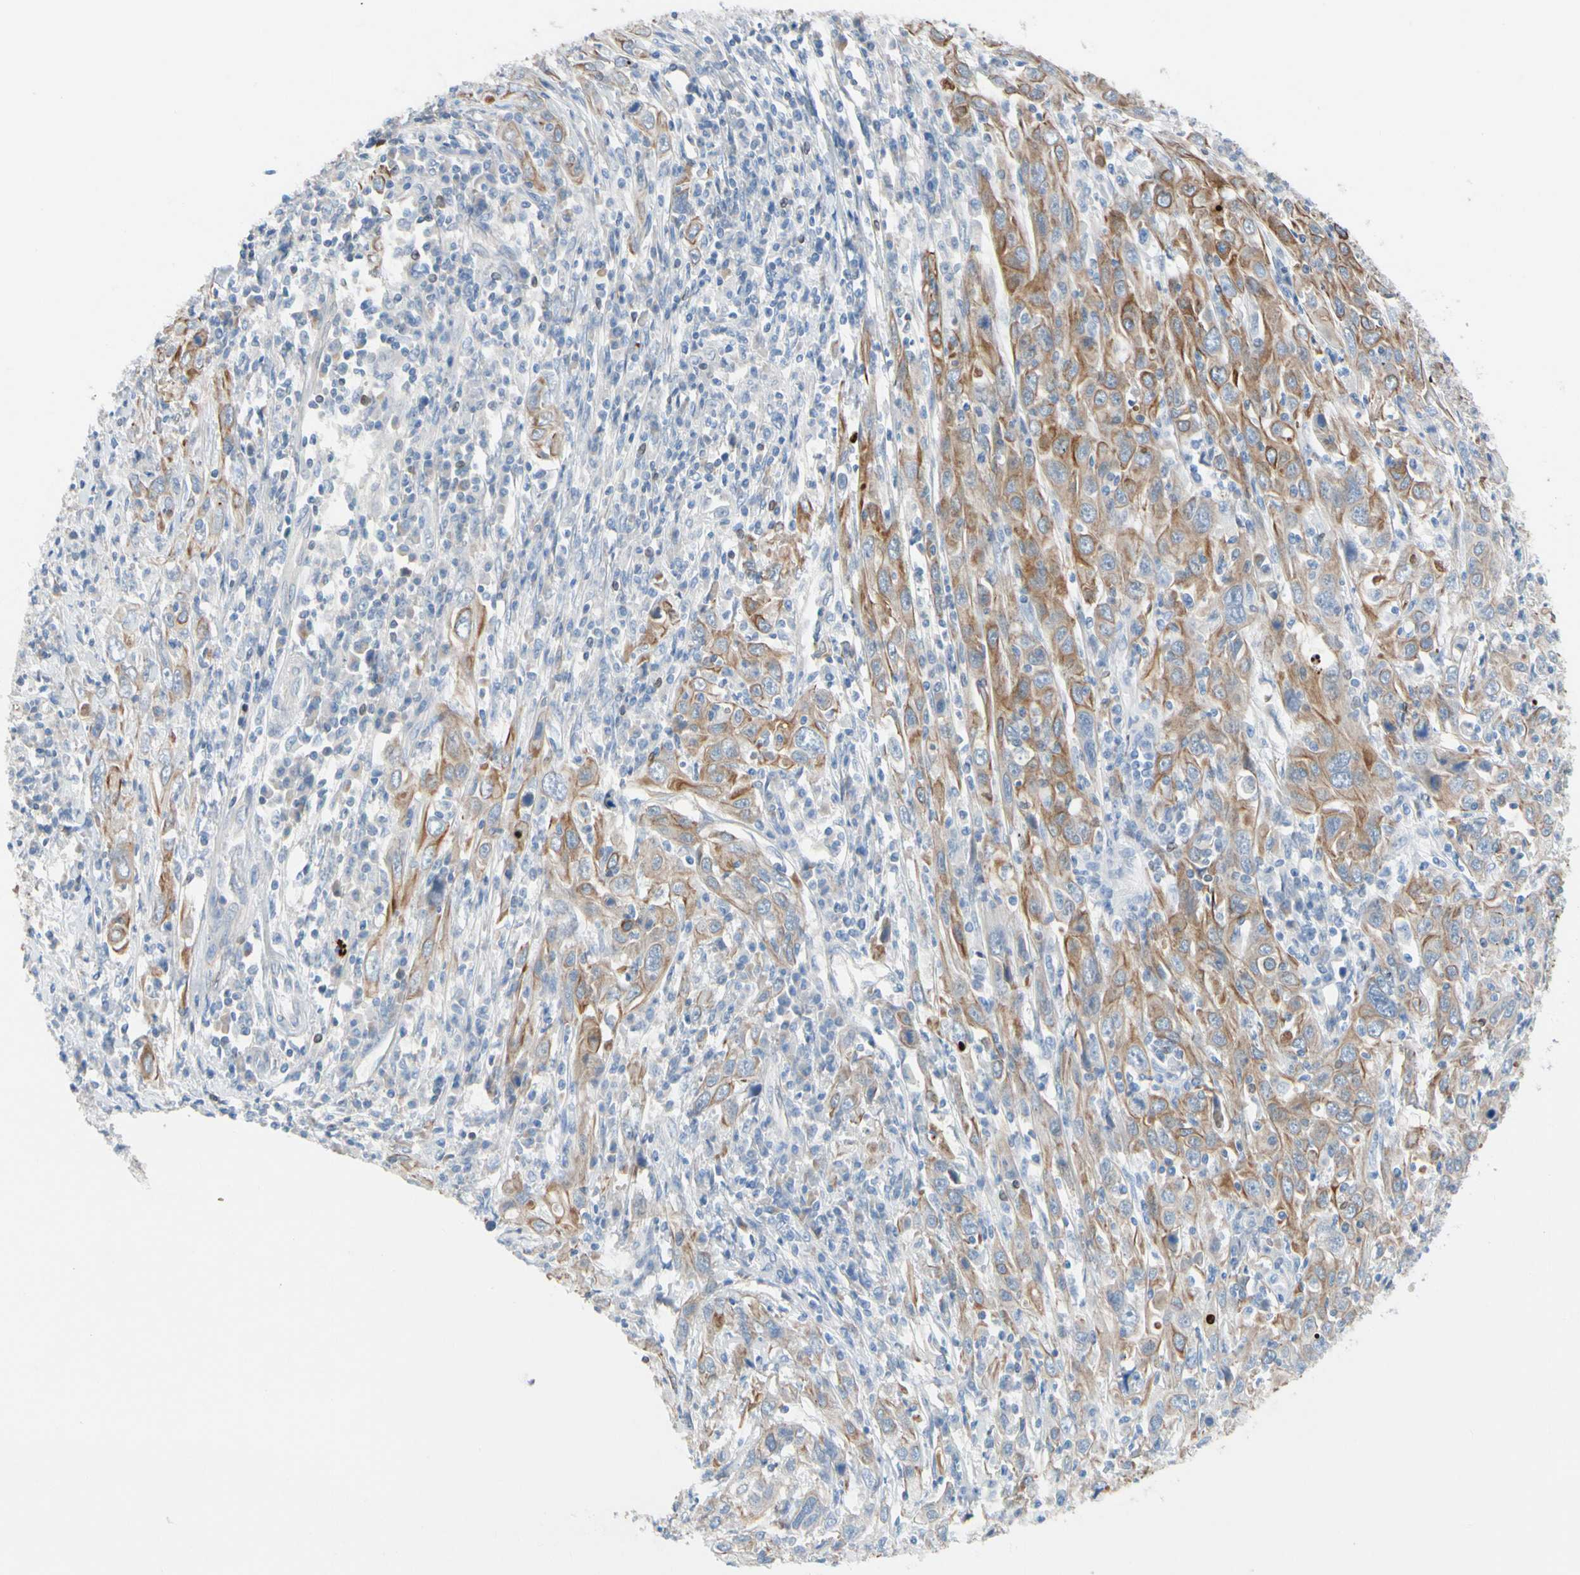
{"staining": {"intensity": "moderate", "quantity": ">75%", "location": "cytoplasmic/membranous"}, "tissue": "cervical cancer", "cell_type": "Tumor cells", "image_type": "cancer", "snomed": [{"axis": "morphology", "description": "Squamous cell carcinoma, NOS"}, {"axis": "topography", "description": "Cervix"}], "caption": "This photomicrograph exhibits cervical cancer stained with immunohistochemistry to label a protein in brown. The cytoplasmic/membranous of tumor cells show moderate positivity for the protein. Nuclei are counter-stained blue.", "gene": "ZNF132", "patient": {"sex": "female", "age": 46}}